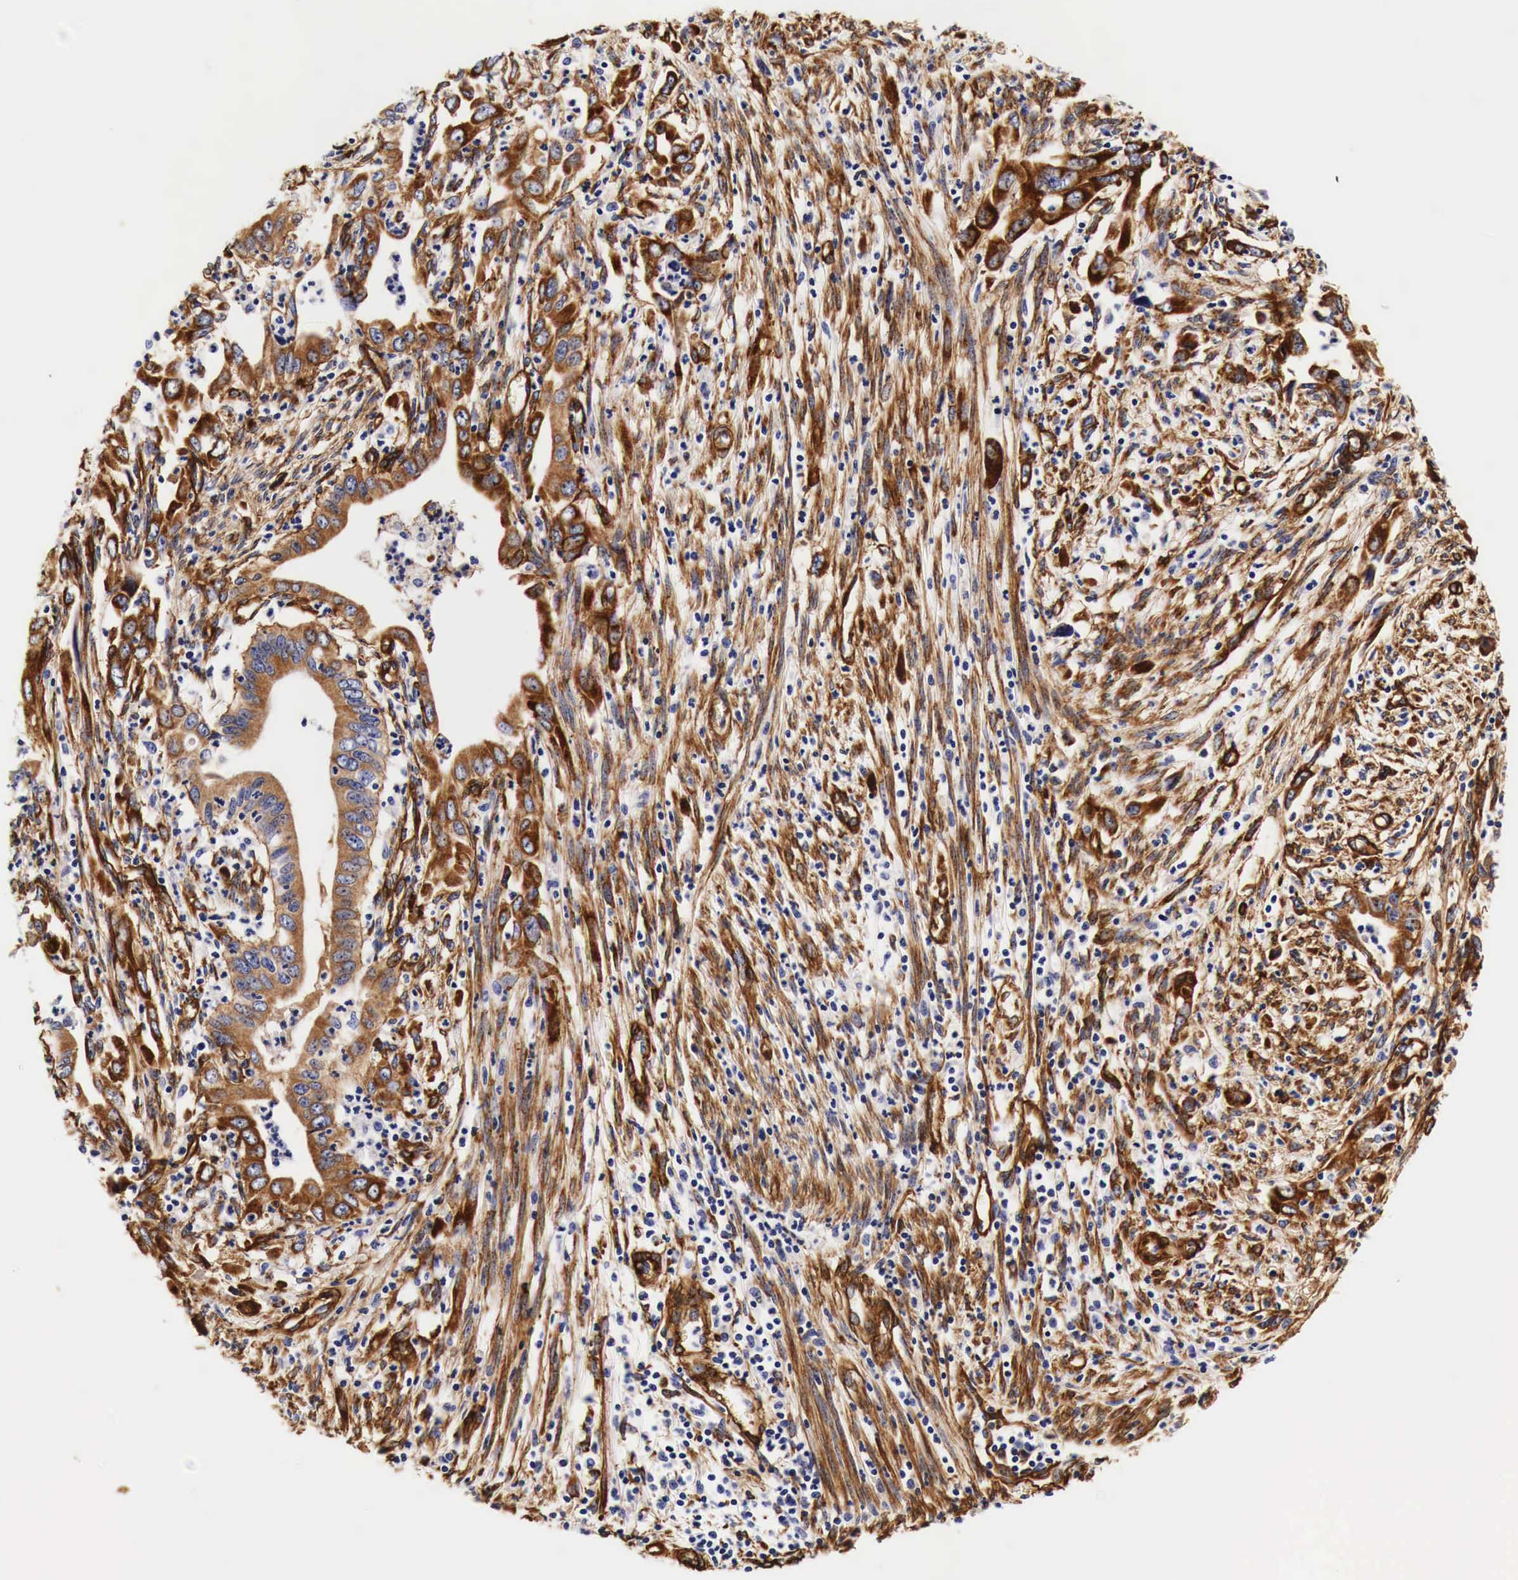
{"staining": {"intensity": "moderate", "quantity": "25%-75%", "location": "cytoplasmic/membranous"}, "tissue": "cervical cancer", "cell_type": "Tumor cells", "image_type": "cancer", "snomed": [{"axis": "morphology", "description": "Normal tissue, NOS"}, {"axis": "morphology", "description": "Adenocarcinoma, NOS"}, {"axis": "topography", "description": "Cervix"}], "caption": "Protein expression analysis of cervical adenocarcinoma displays moderate cytoplasmic/membranous positivity in approximately 25%-75% of tumor cells.", "gene": "LAMB2", "patient": {"sex": "female", "age": 34}}